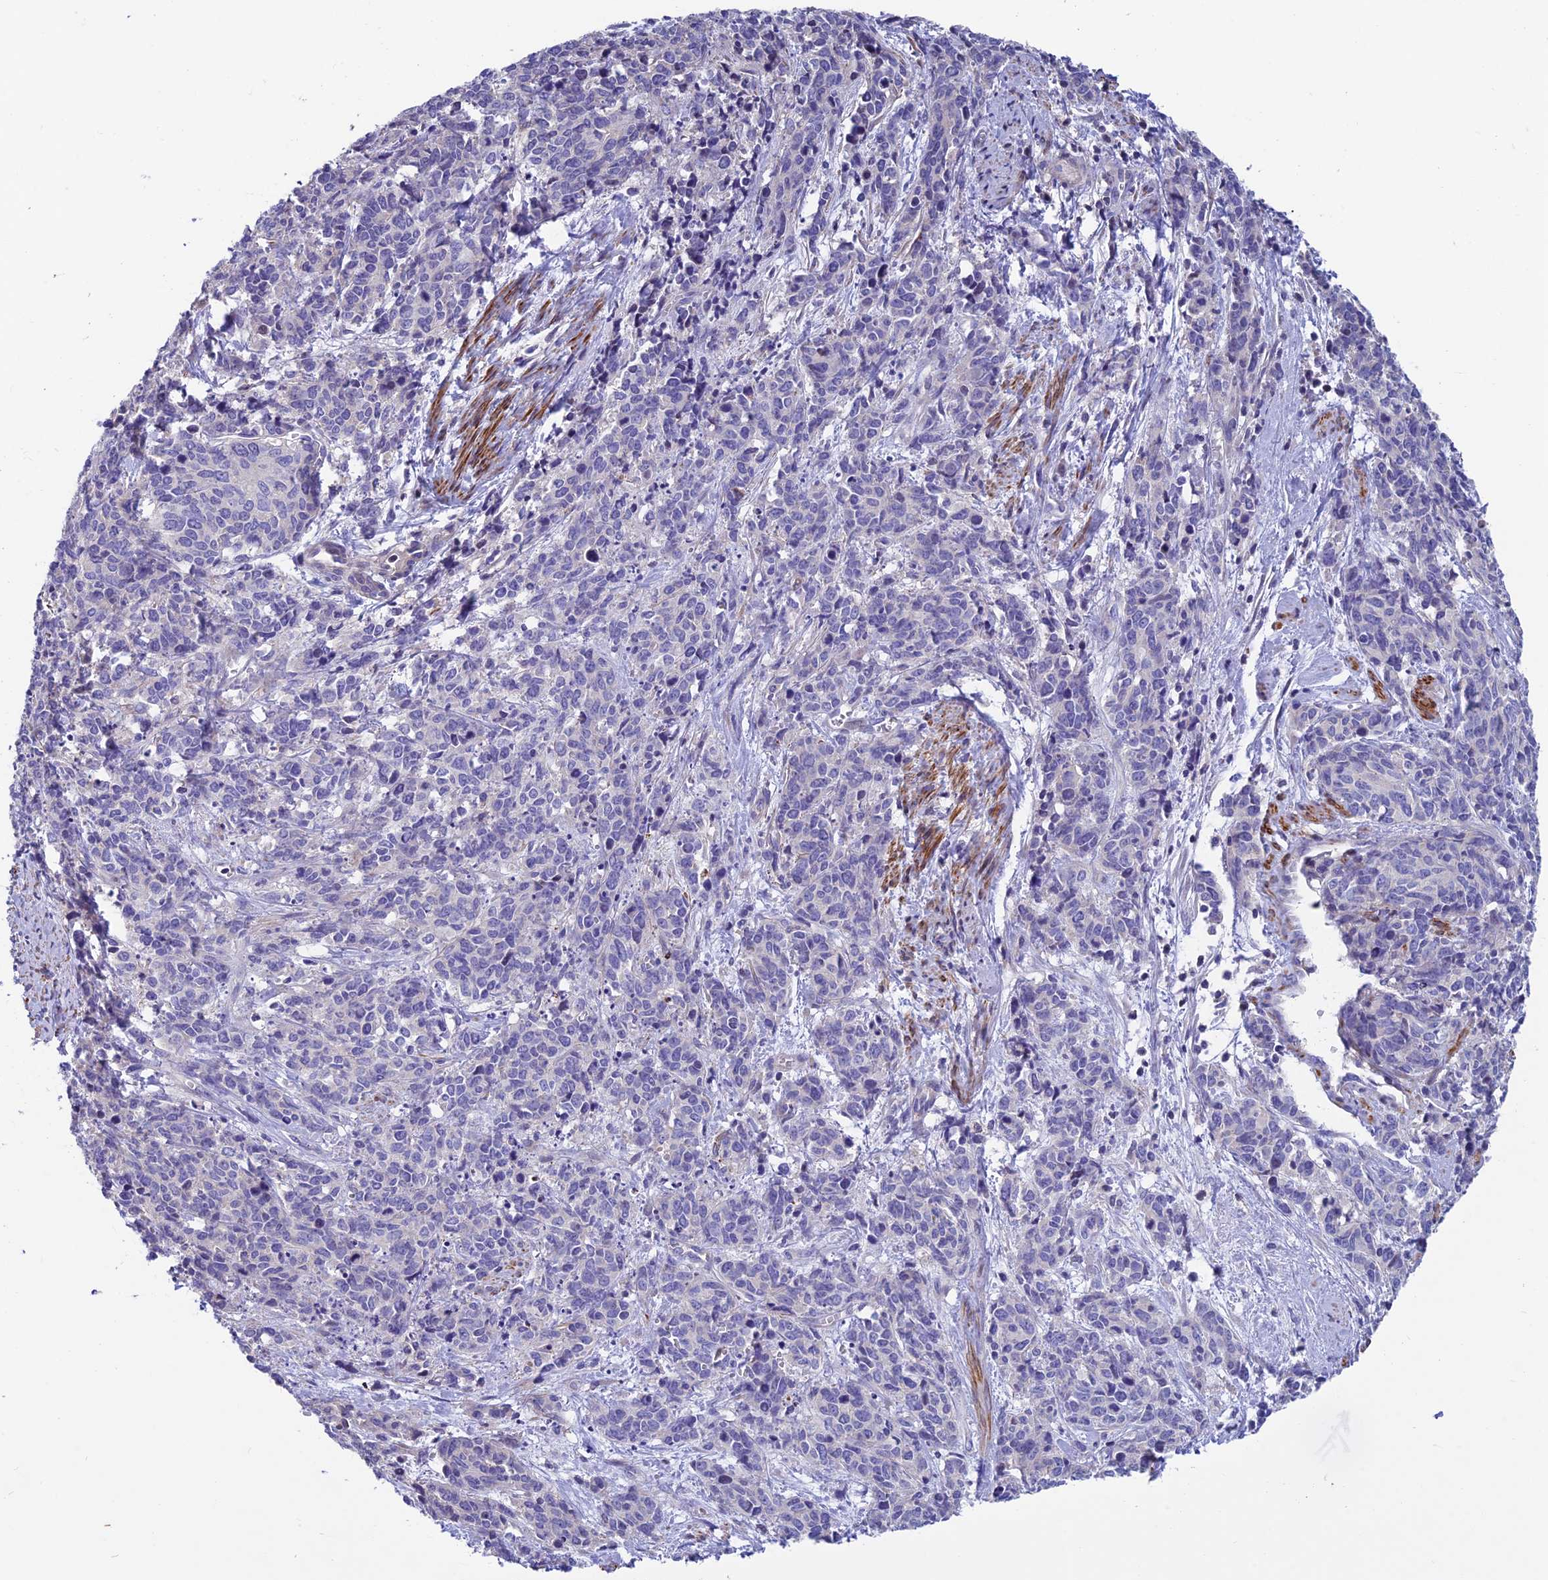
{"staining": {"intensity": "negative", "quantity": "none", "location": "none"}, "tissue": "cervical cancer", "cell_type": "Tumor cells", "image_type": "cancer", "snomed": [{"axis": "morphology", "description": "Squamous cell carcinoma, NOS"}, {"axis": "topography", "description": "Cervix"}], "caption": "The immunohistochemistry (IHC) histopathology image has no significant expression in tumor cells of cervical cancer (squamous cell carcinoma) tissue.", "gene": "FAM178B", "patient": {"sex": "female", "age": 60}}